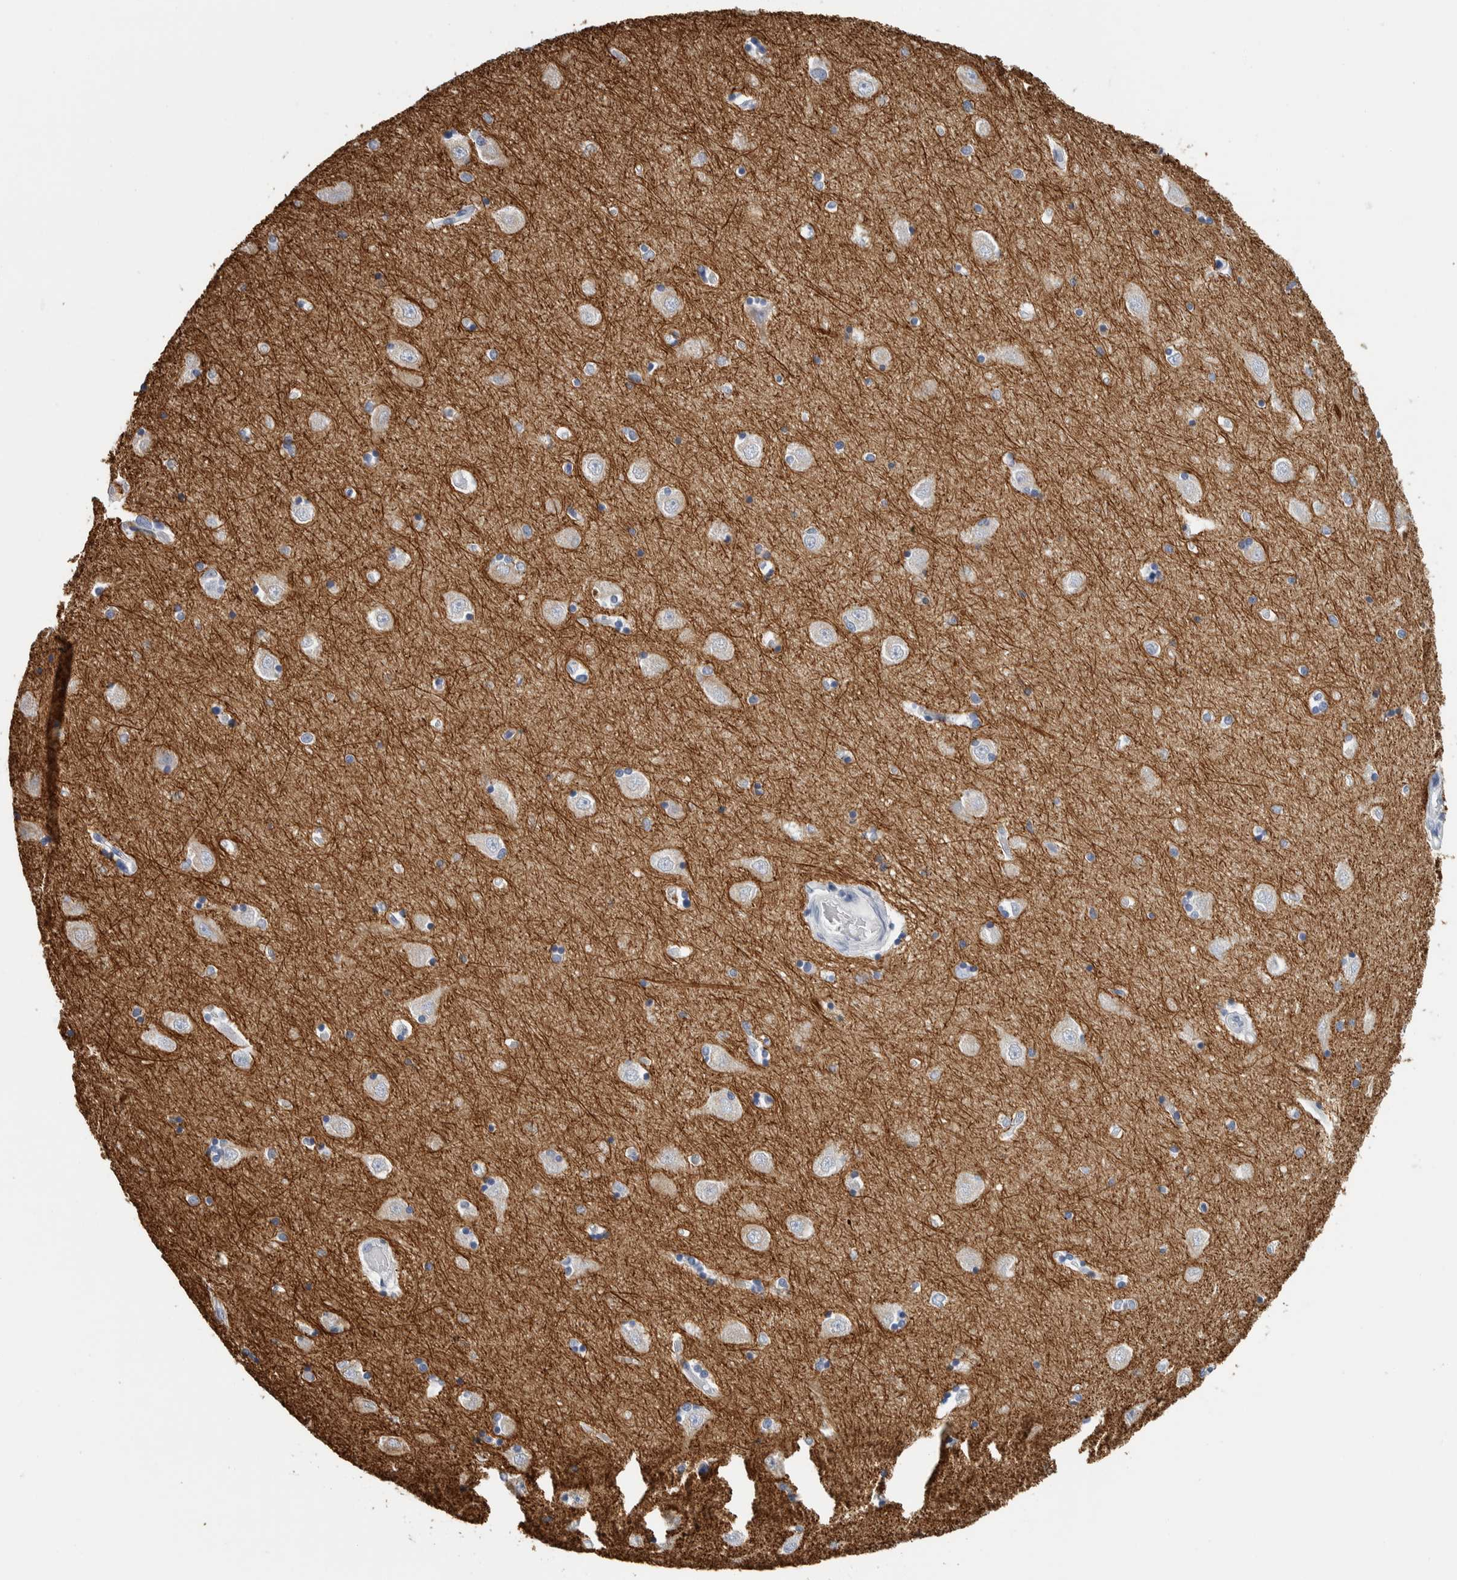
{"staining": {"intensity": "negative", "quantity": "none", "location": "none"}, "tissue": "hippocampus", "cell_type": "Glial cells", "image_type": "normal", "snomed": [{"axis": "morphology", "description": "Normal tissue, NOS"}, {"axis": "topography", "description": "Hippocampus"}], "caption": "Immunohistochemistry (IHC) histopathology image of benign hippocampus: human hippocampus stained with DAB exhibits no significant protein positivity in glial cells. Brightfield microscopy of immunohistochemistry (IHC) stained with DAB (3,3'-diaminobenzidine) (brown) and hematoxylin (blue), captured at high magnification.", "gene": "NEFM", "patient": {"sex": "male", "age": 45}}